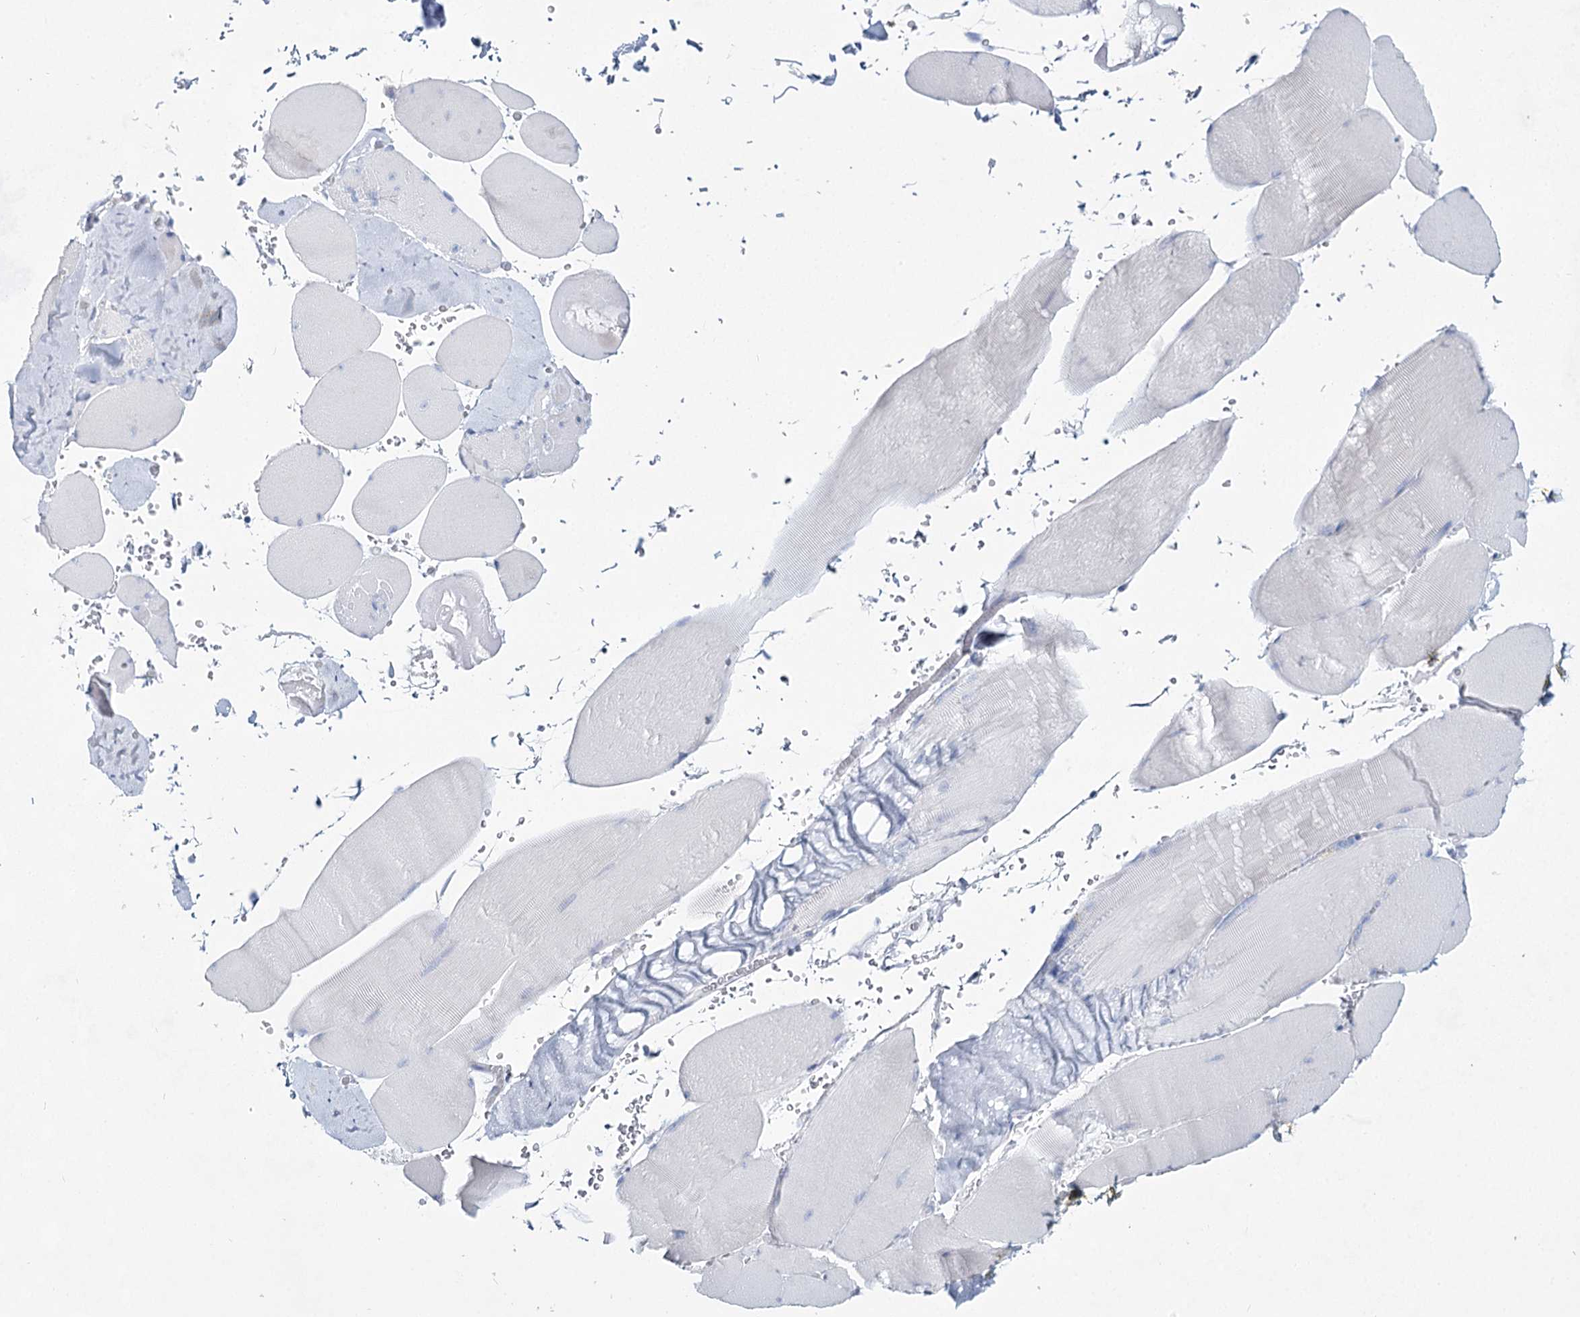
{"staining": {"intensity": "negative", "quantity": "none", "location": "none"}, "tissue": "skeletal muscle", "cell_type": "Myocytes", "image_type": "normal", "snomed": [{"axis": "morphology", "description": "Normal tissue, NOS"}, {"axis": "topography", "description": "Skeletal muscle"}, {"axis": "topography", "description": "Head-Neck"}], "caption": "Normal skeletal muscle was stained to show a protein in brown. There is no significant expression in myocytes.", "gene": "SLC17A2", "patient": {"sex": "male", "age": 66}}